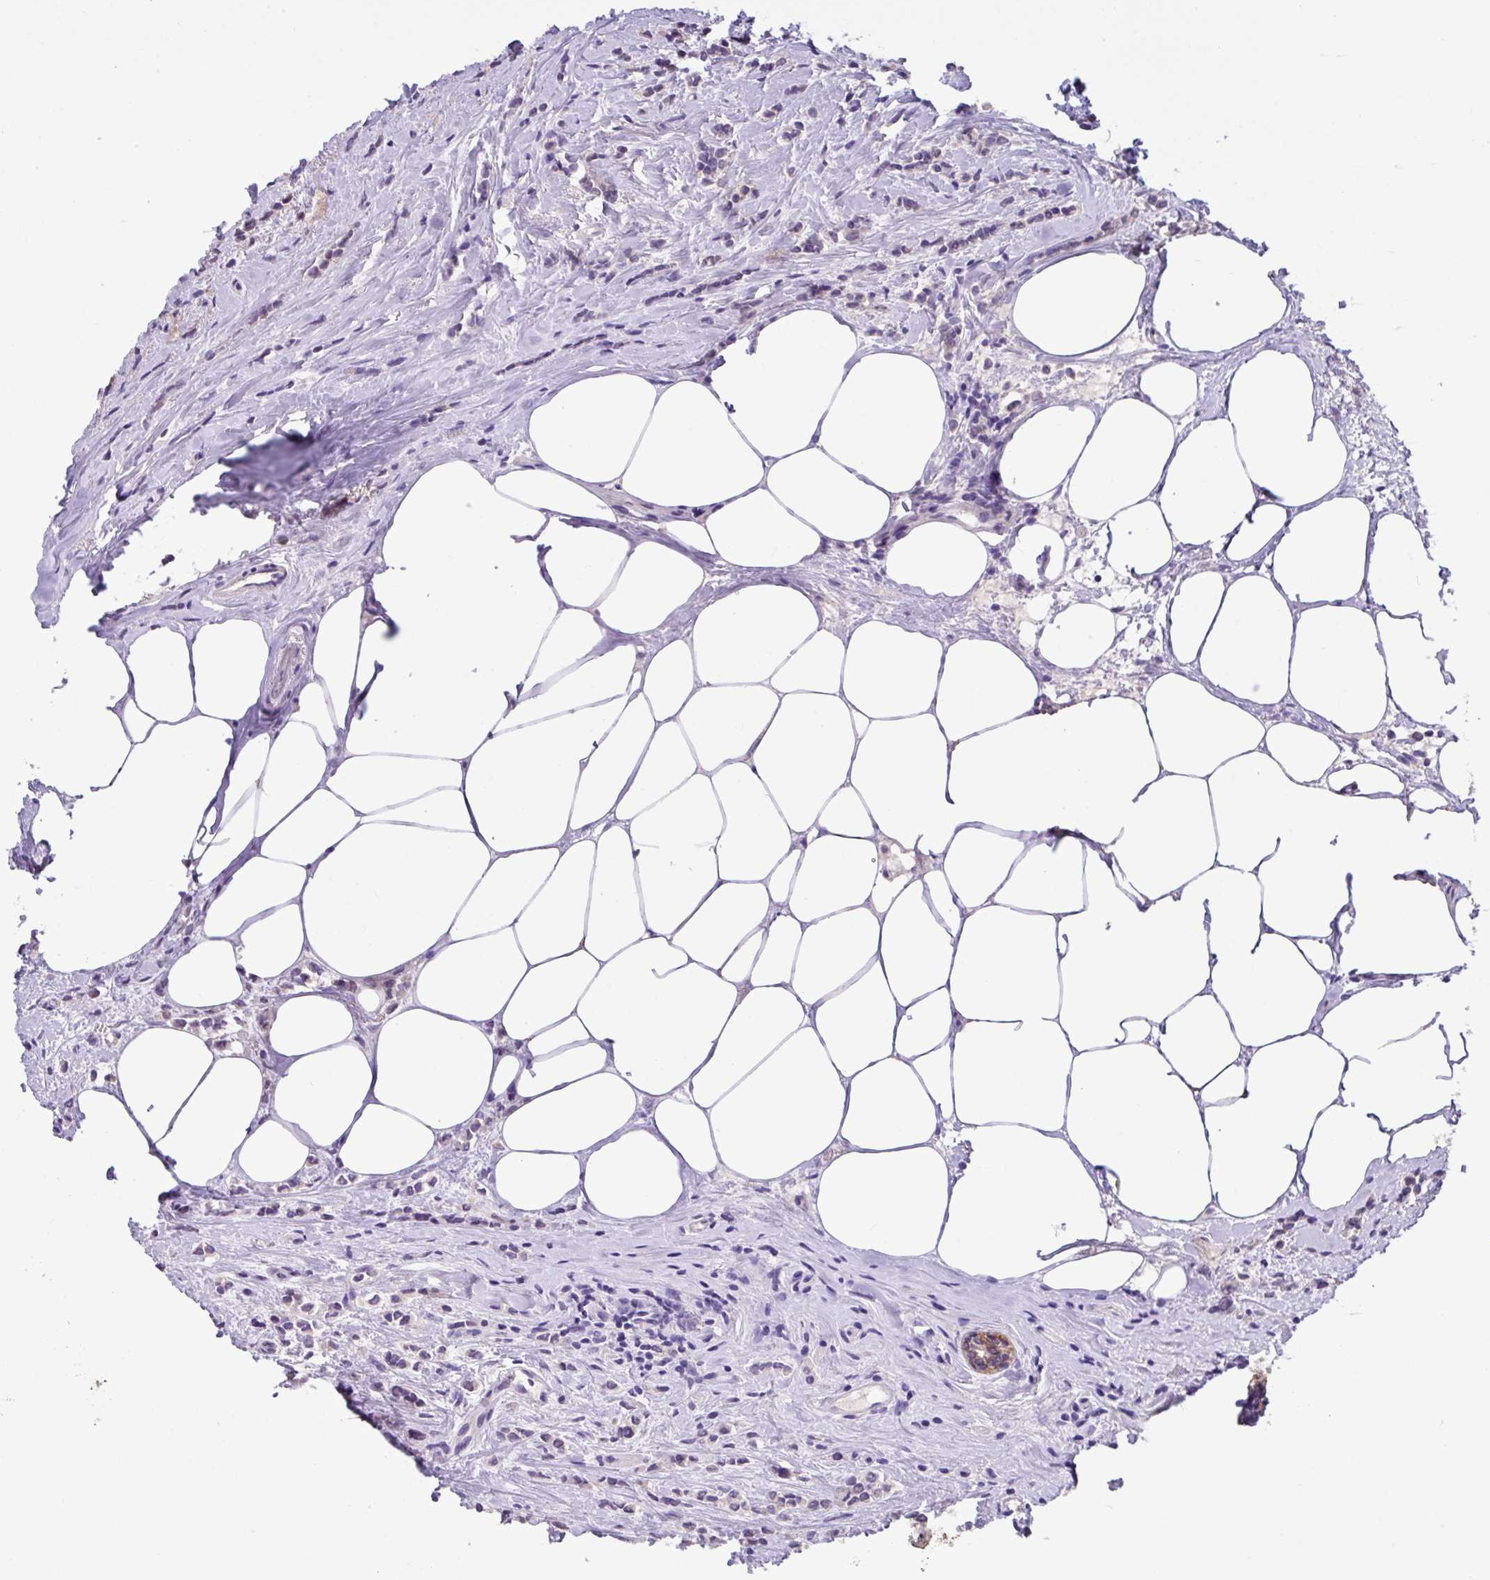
{"staining": {"intensity": "negative", "quantity": "none", "location": "none"}, "tissue": "breast cancer", "cell_type": "Tumor cells", "image_type": "cancer", "snomed": [{"axis": "morphology", "description": "Lobular carcinoma"}, {"axis": "topography", "description": "Breast"}], "caption": "An immunohistochemistry (IHC) photomicrograph of breast lobular carcinoma is shown. There is no staining in tumor cells of breast lobular carcinoma.", "gene": "EPCAM", "patient": {"sex": "female", "age": 84}}